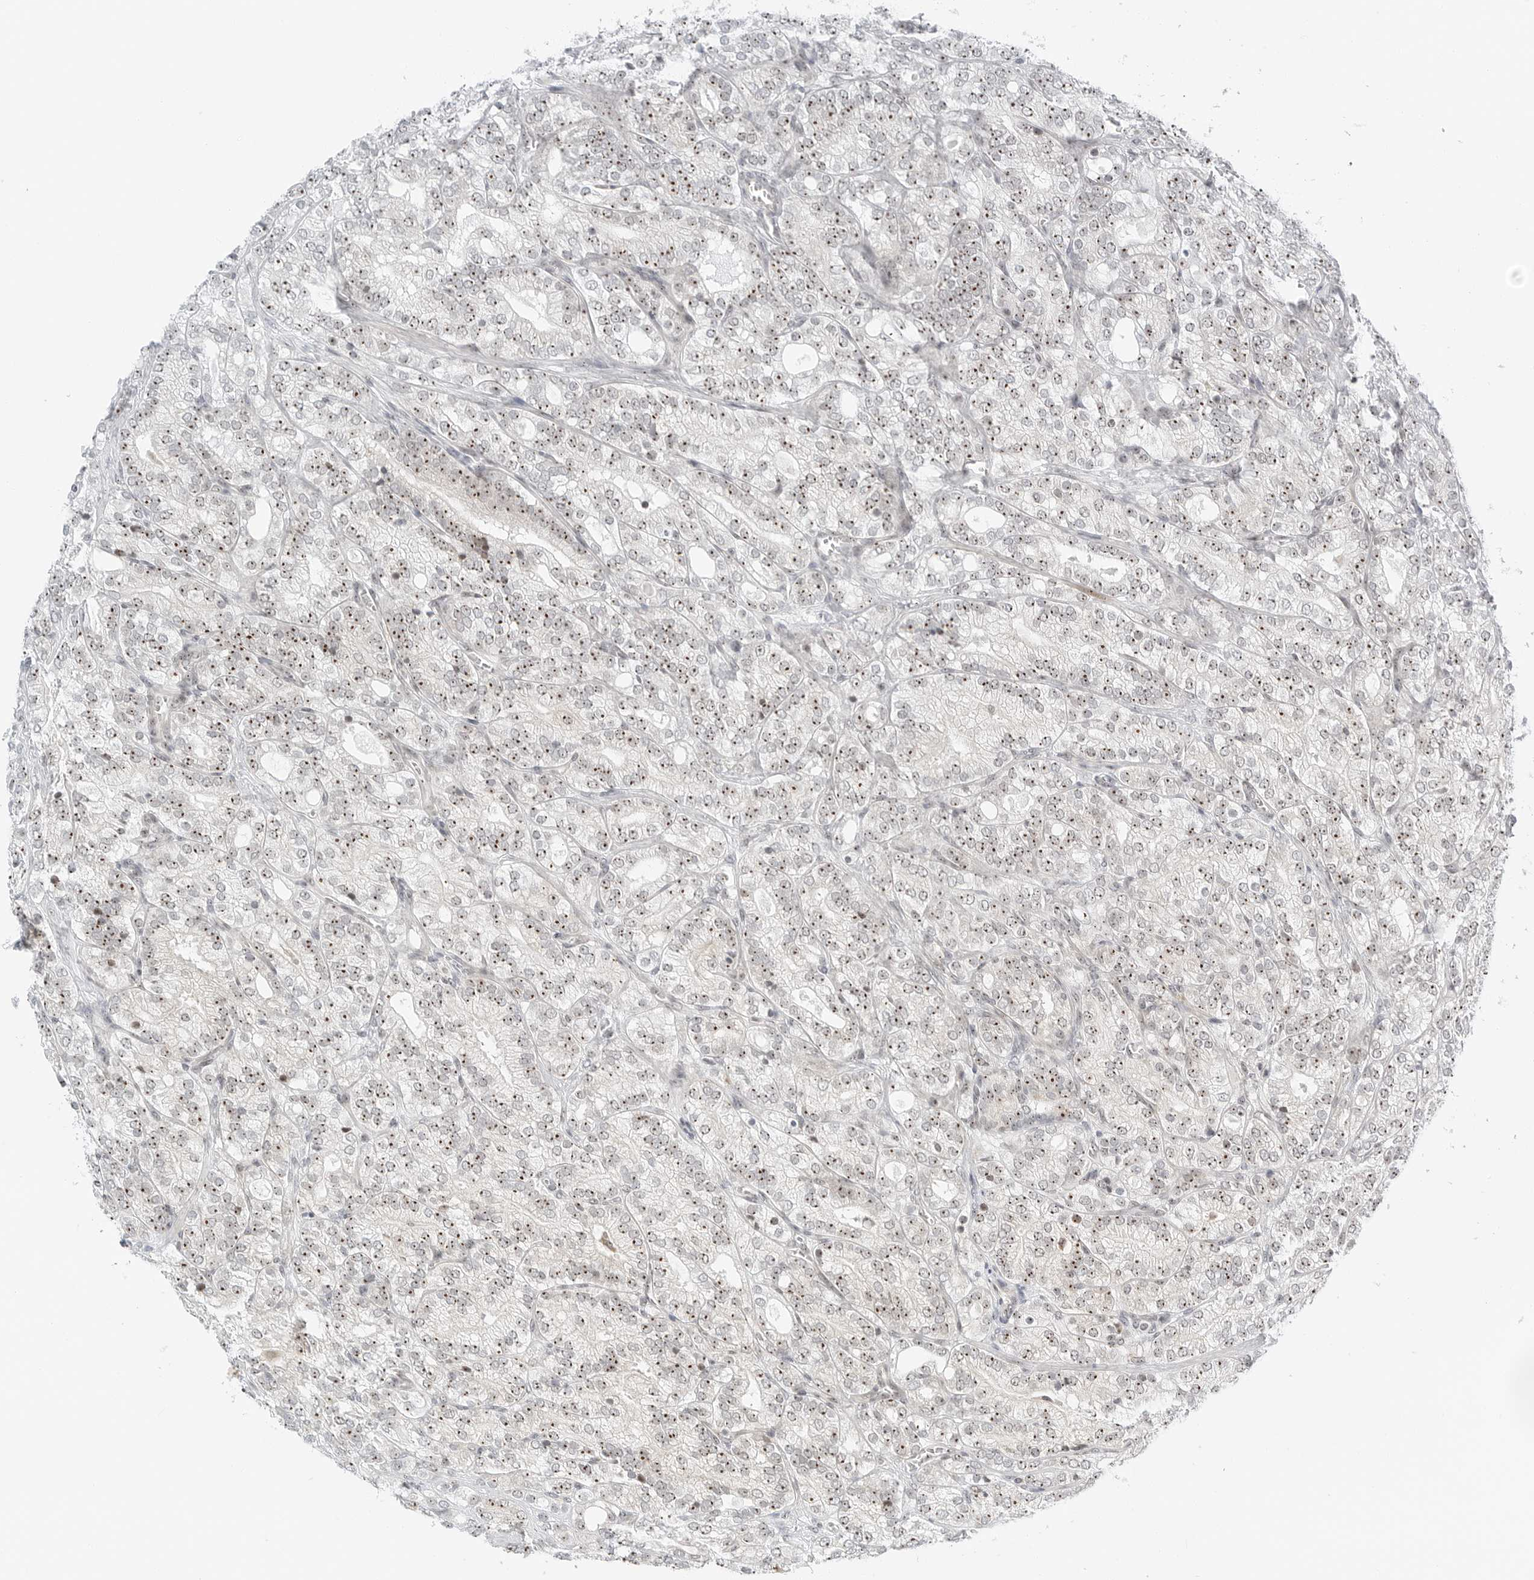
{"staining": {"intensity": "moderate", "quantity": ">75%", "location": "nuclear"}, "tissue": "prostate cancer", "cell_type": "Tumor cells", "image_type": "cancer", "snomed": [{"axis": "morphology", "description": "Adenocarcinoma, High grade"}, {"axis": "topography", "description": "Prostate"}], "caption": "Protein analysis of prostate cancer (adenocarcinoma (high-grade)) tissue shows moderate nuclear expression in approximately >75% of tumor cells.", "gene": "RIMKLA", "patient": {"sex": "male", "age": 57}}